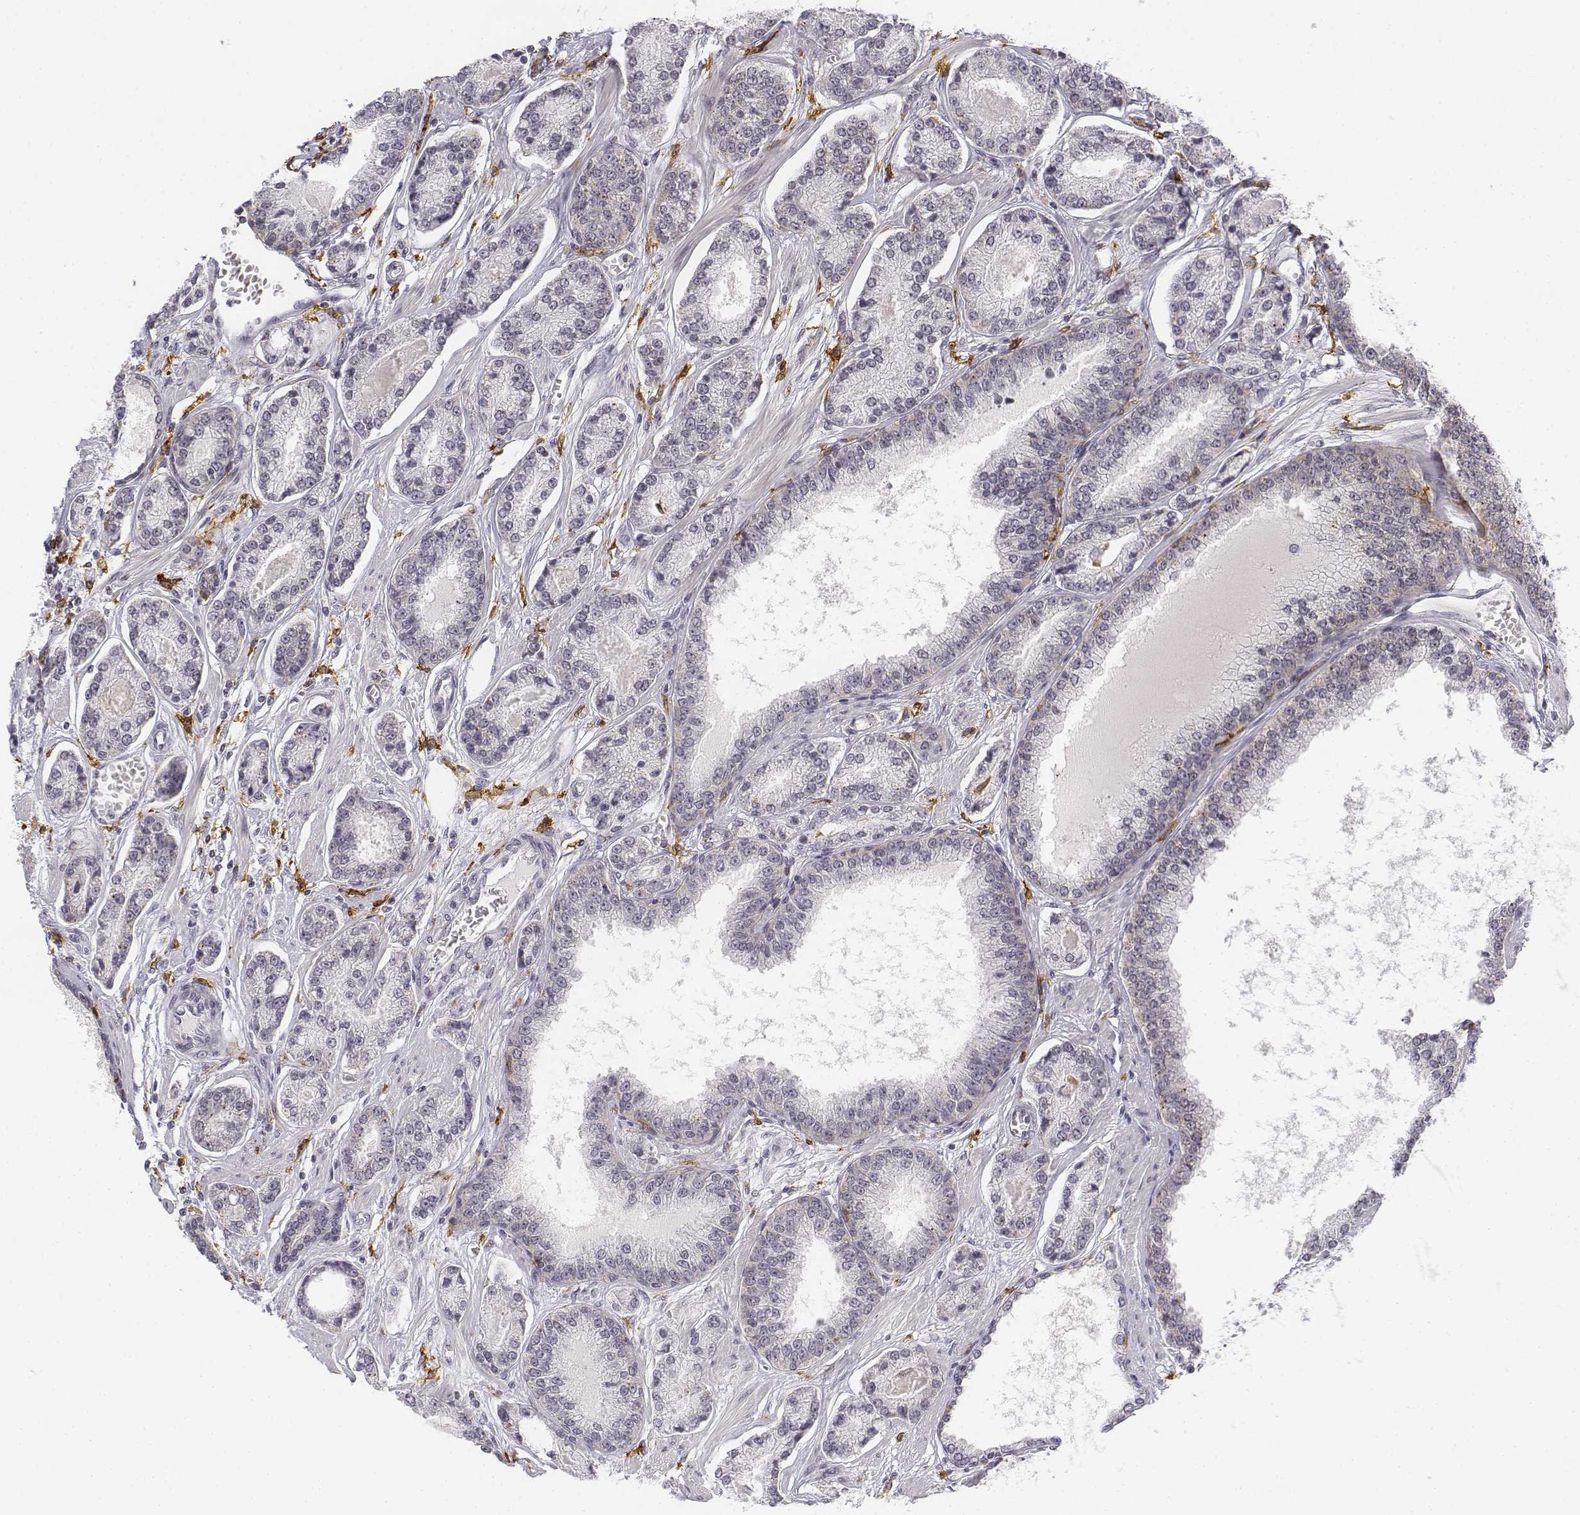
{"staining": {"intensity": "negative", "quantity": "none", "location": "none"}, "tissue": "prostate cancer", "cell_type": "Tumor cells", "image_type": "cancer", "snomed": [{"axis": "morphology", "description": "Adenocarcinoma, NOS"}, {"axis": "topography", "description": "Prostate"}], "caption": "The photomicrograph exhibits no significant staining in tumor cells of adenocarcinoma (prostate).", "gene": "CD14", "patient": {"sex": "male", "age": 64}}